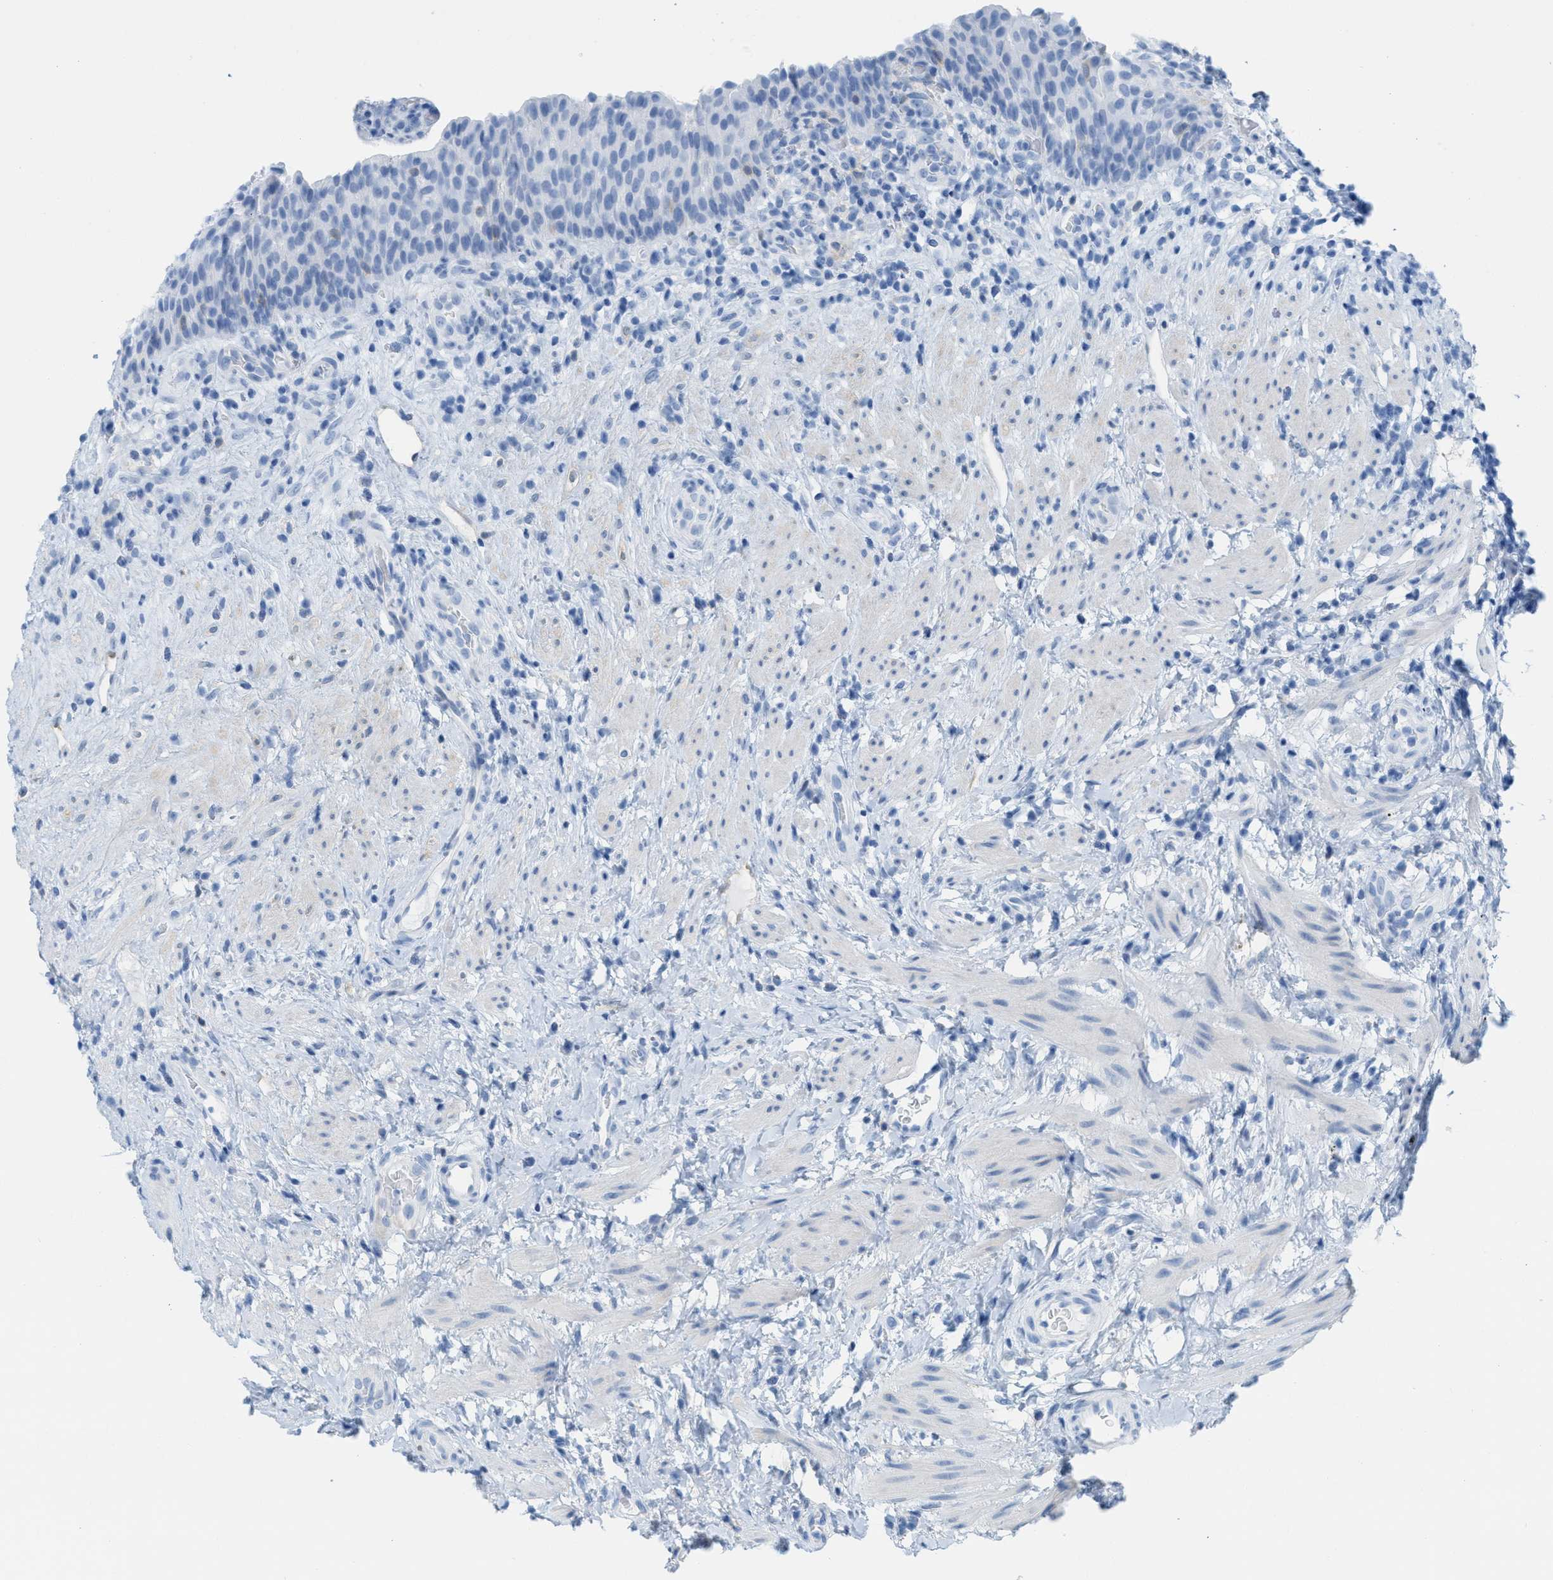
{"staining": {"intensity": "negative", "quantity": "none", "location": "none"}, "tissue": "urothelial cancer", "cell_type": "Tumor cells", "image_type": "cancer", "snomed": [{"axis": "morphology", "description": "Urothelial carcinoma, Low grade"}, {"axis": "topography", "description": "Urinary bladder"}], "caption": "Immunohistochemical staining of human urothelial cancer displays no significant staining in tumor cells. Brightfield microscopy of immunohistochemistry stained with DAB (brown) and hematoxylin (blue), captured at high magnification.", "gene": "ASGR1", "patient": {"sex": "female", "age": 75}}